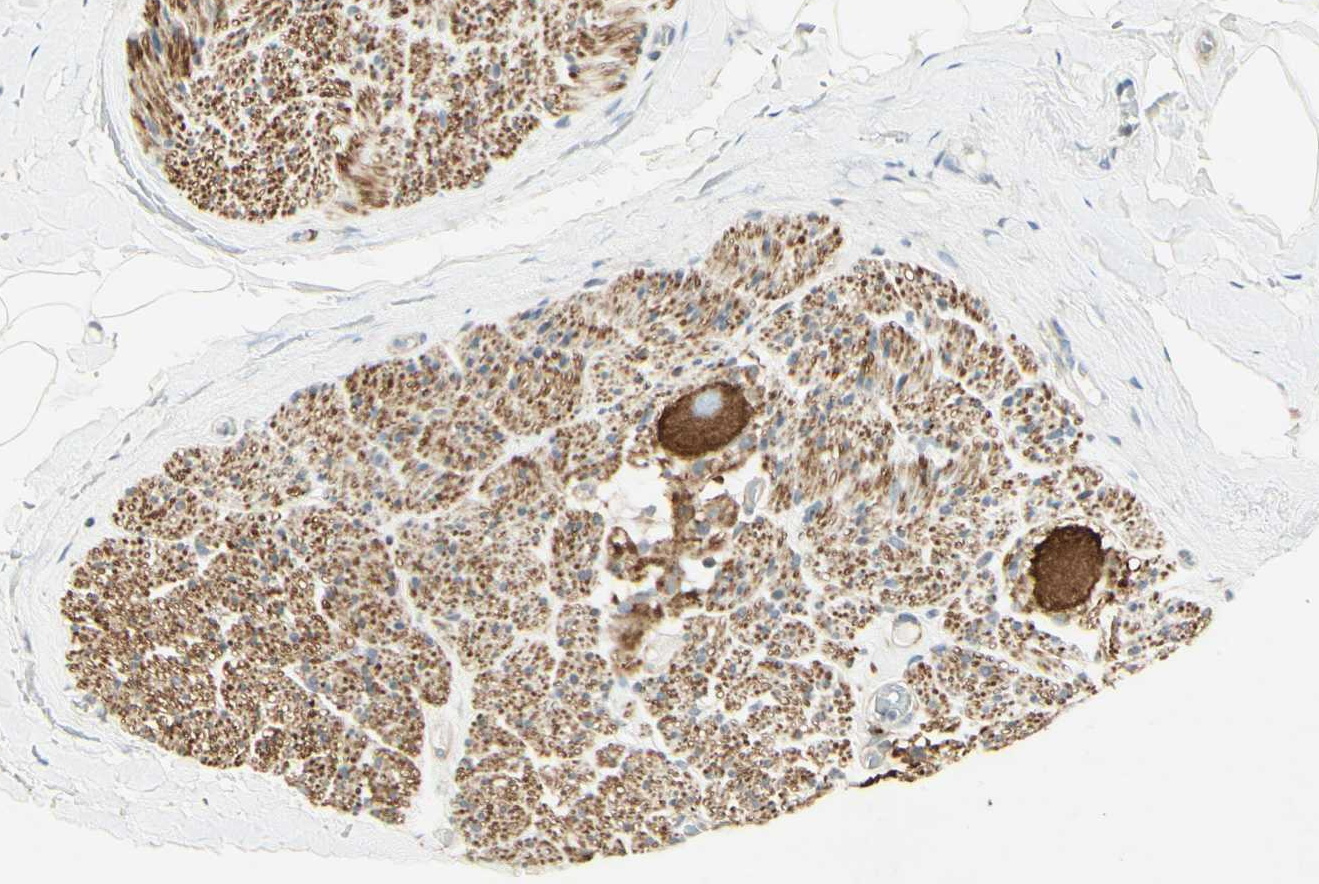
{"staining": {"intensity": "negative", "quantity": "none", "location": "none"}, "tissue": "adipose tissue", "cell_type": "Adipocytes", "image_type": "normal", "snomed": [{"axis": "morphology", "description": "Normal tissue, NOS"}, {"axis": "topography", "description": "Peripheral nerve tissue"}], "caption": "IHC of unremarkable human adipose tissue reveals no positivity in adipocytes.", "gene": "MAP1B", "patient": {"sex": "male", "age": 70}}